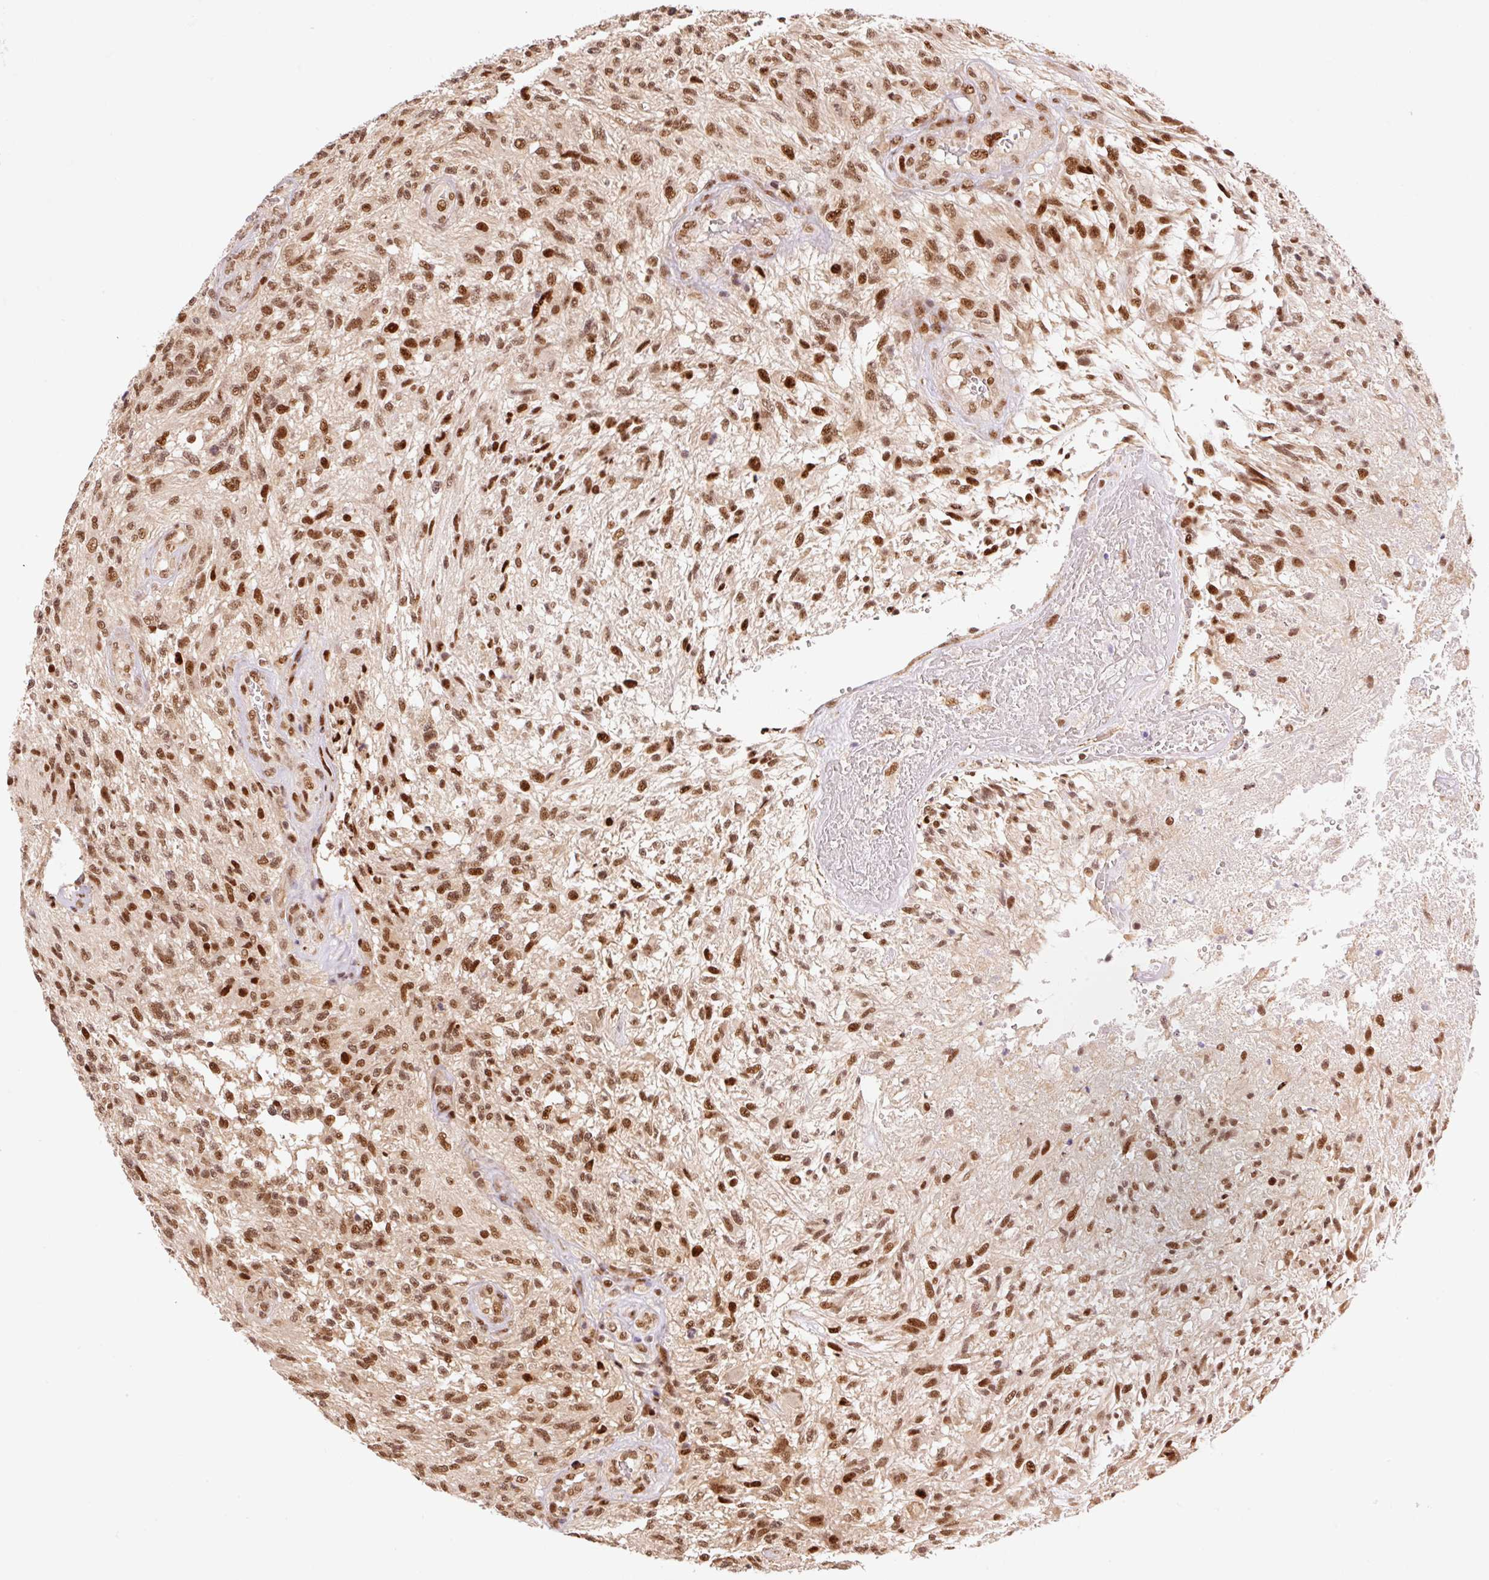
{"staining": {"intensity": "moderate", "quantity": ">75%", "location": "nuclear"}, "tissue": "glioma", "cell_type": "Tumor cells", "image_type": "cancer", "snomed": [{"axis": "morphology", "description": "Glioma, malignant, High grade"}, {"axis": "topography", "description": "Brain"}], "caption": "This micrograph displays immunohistochemistry (IHC) staining of glioma, with medium moderate nuclear expression in about >75% of tumor cells.", "gene": "INTS8", "patient": {"sex": "male", "age": 56}}